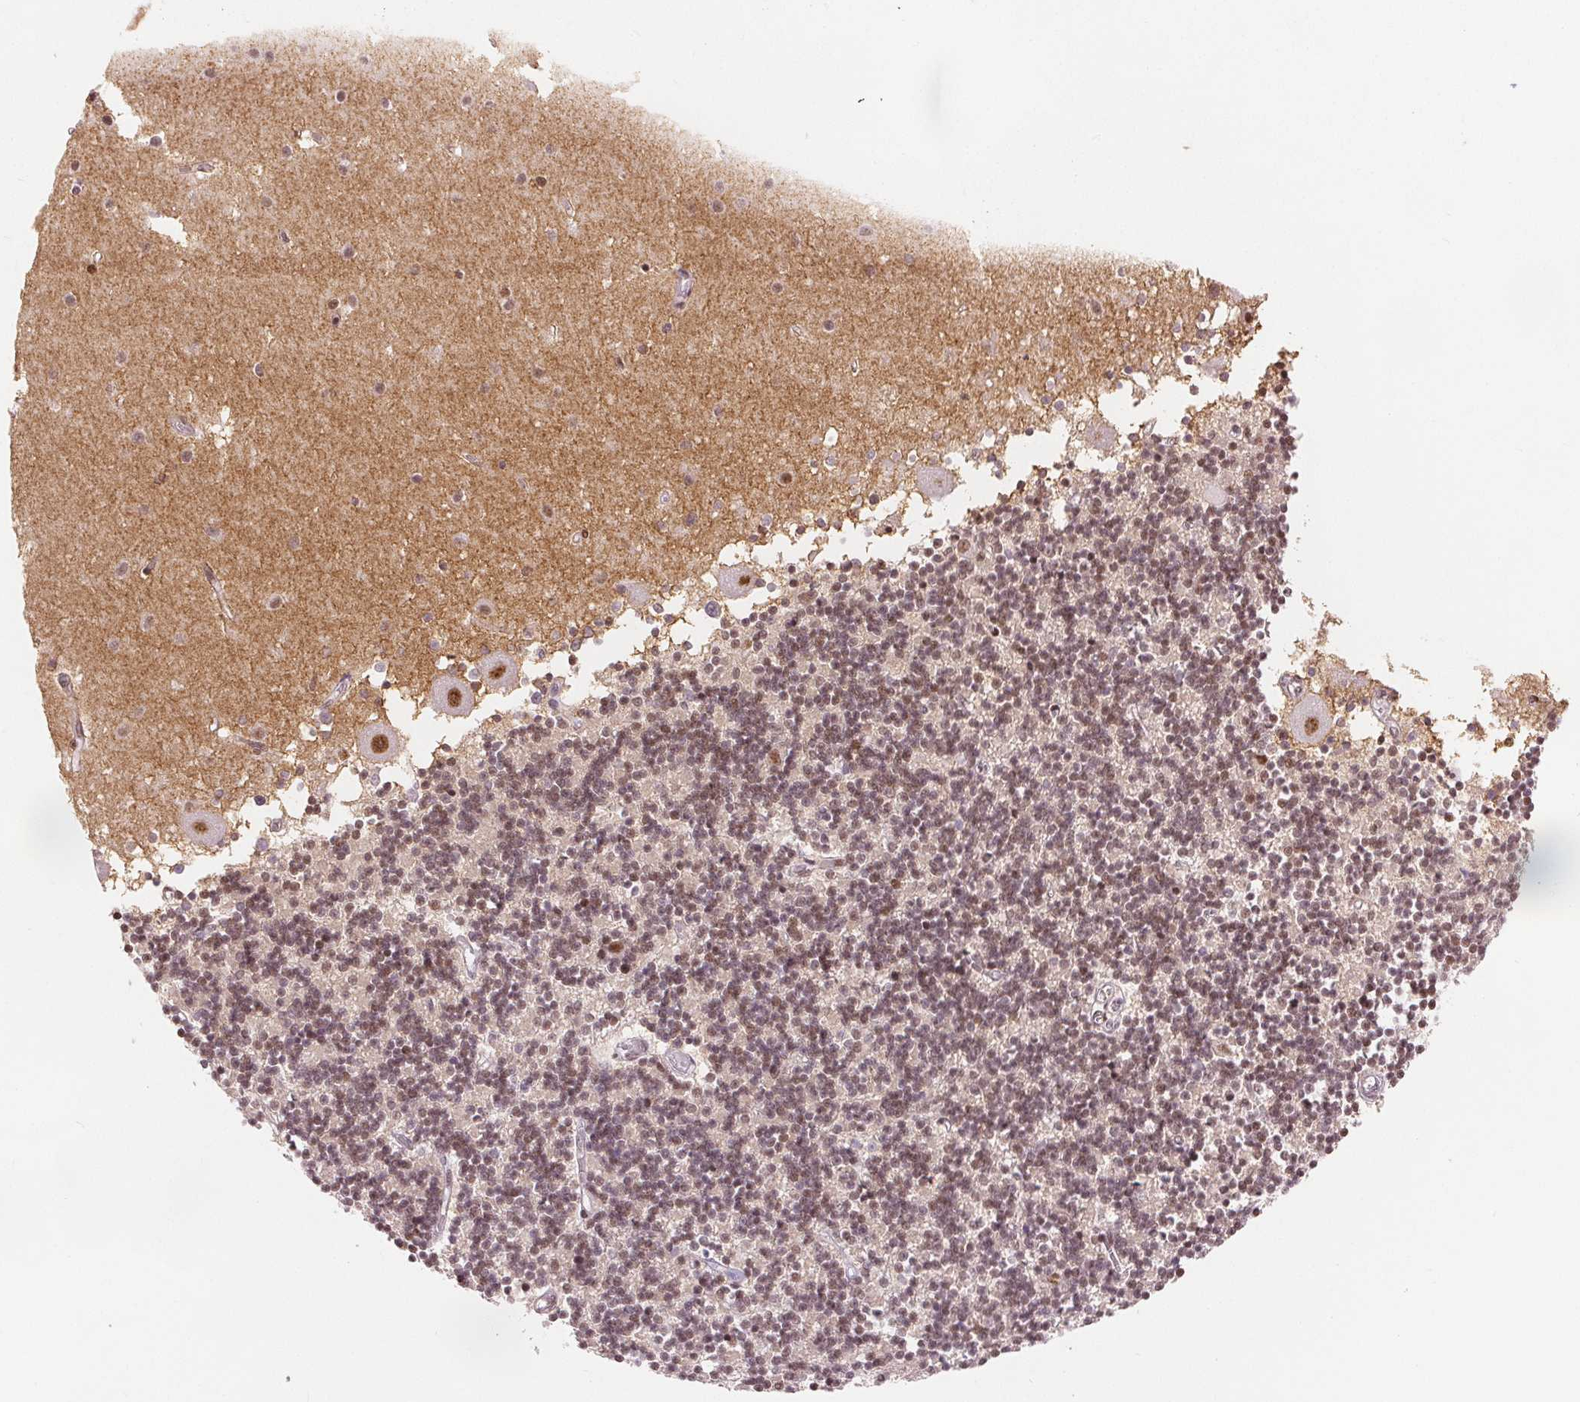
{"staining": {"intensity": "moderate", "quantity": ">75%", "location": "nuclear"}, "tissue": "cerebellum", "cell_type": "Cells in granular layer", "image_type": "normal", "snomed": [{"axis": "morphology", "description": "Normal tissue, NOS"}, {"axis": "topography", "description": "Cerebellum"}], "caption": "Immunohistochemical staining of unremarkable human cerebellum reveals >75% levels of moderate nuclear protein expression in about >75% of cells in granular layer.", "gene": "ZNF703", "patient": {"sex": "male", "age": 54}}